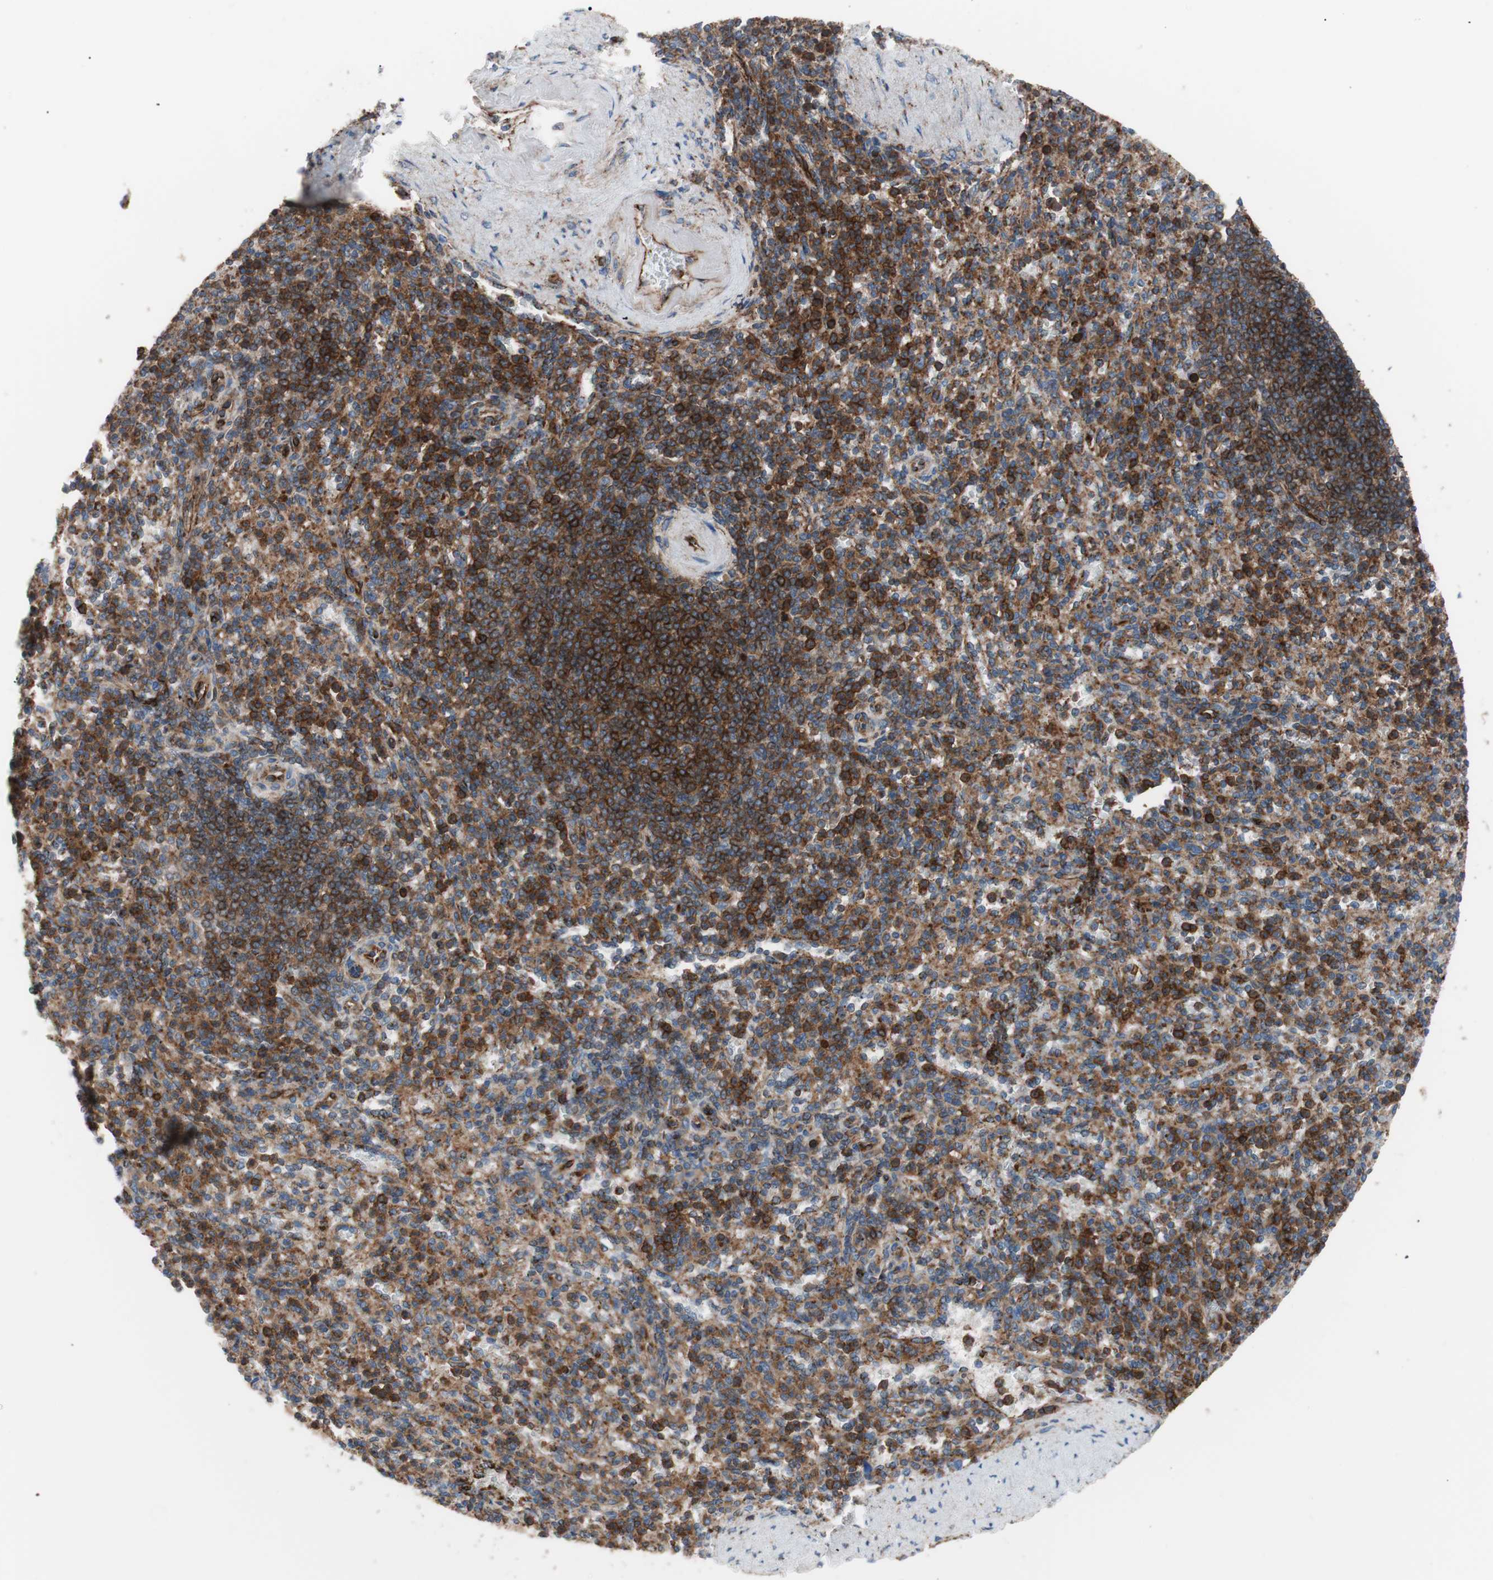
{"staining": {"intensity": "strong", "quantity": ">75%", "location": "cytoplasmic/membranous"}, "tissue": "spleen", "cell_type": "Cells in red pulp", "image_type": "normal", "snomed": [{"axis": "morphology", "description": "Normal tissue, NOS"}, {"axis": "topography", "description": "Spleen"}], "caption": "Strong cytoplasmic/membranous expression for a protein is identified in about >75% of cells in red pulp of normal spleen using immunohistochemistry.", "gene": "FLOT2", "patient": {"sex": "female", "age": 74}}